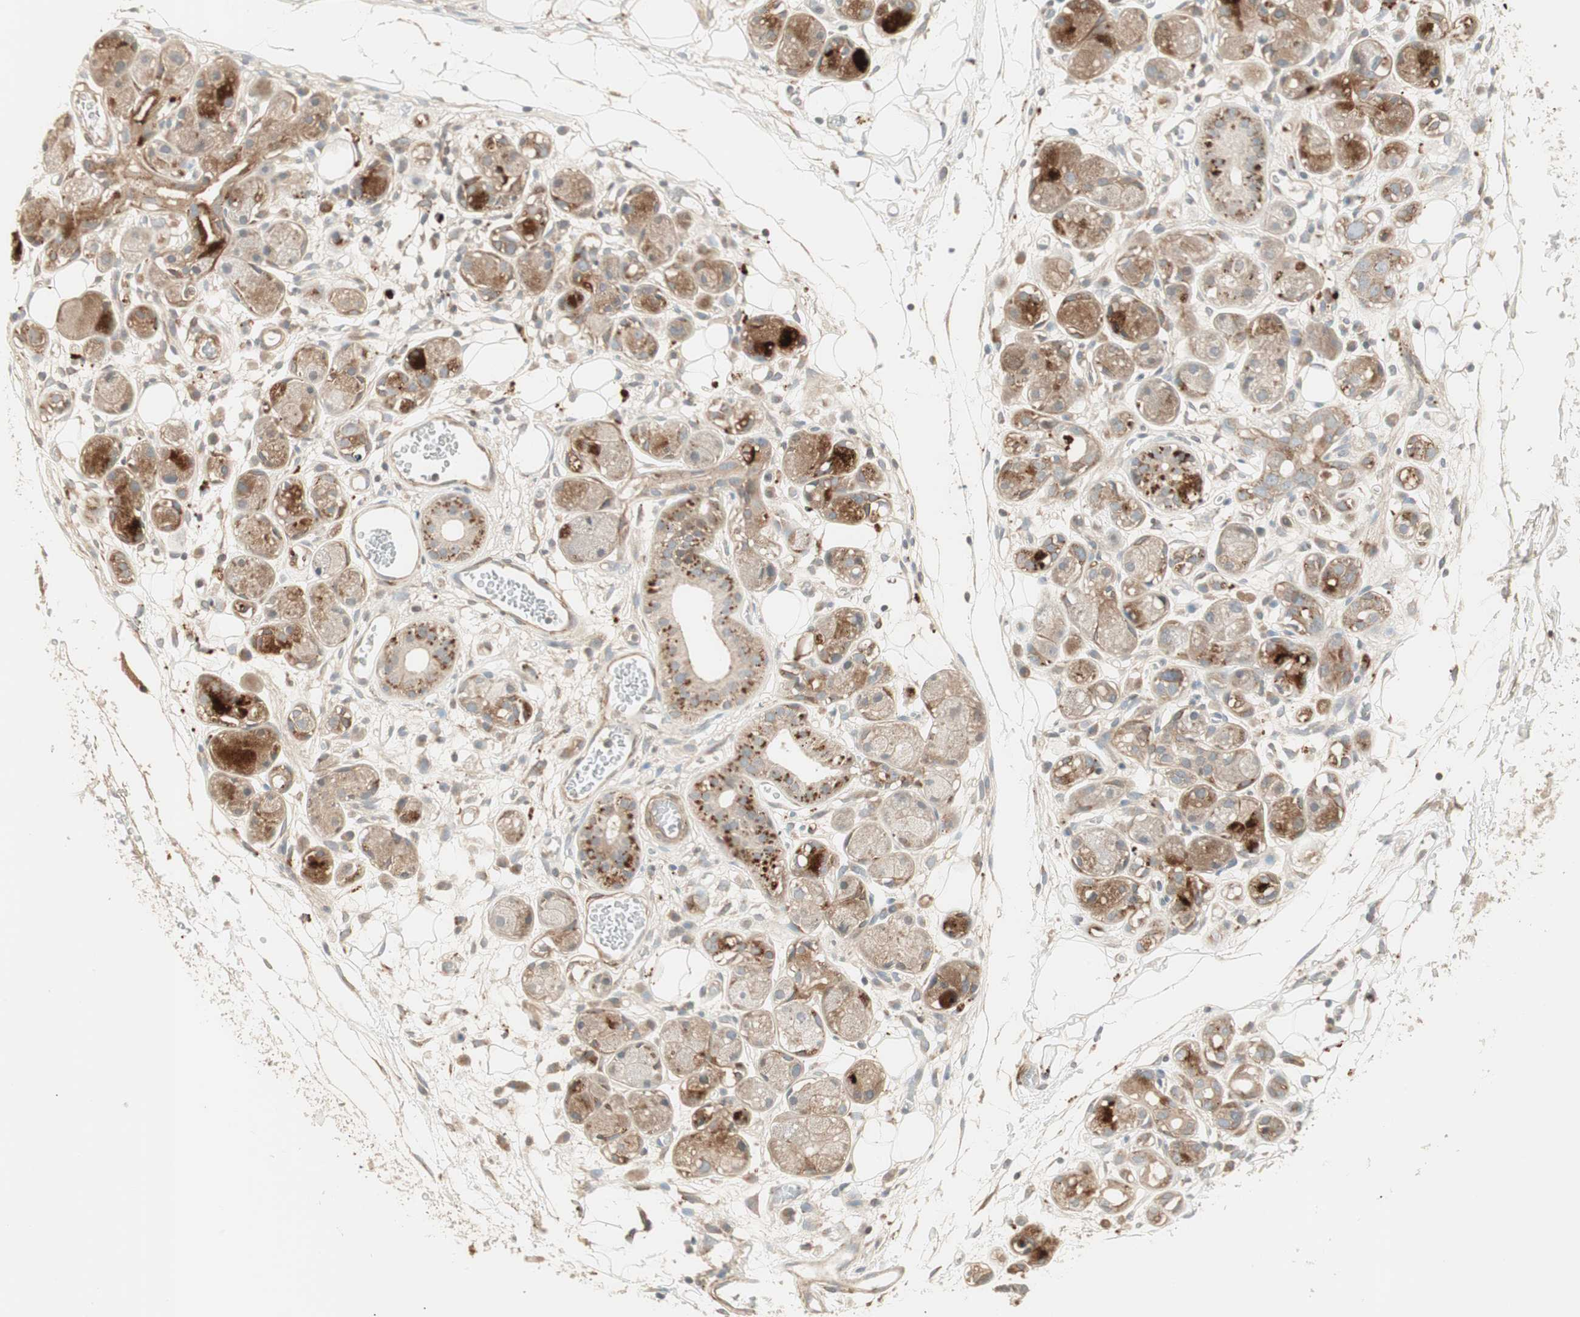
{"staining": {"intensity": "negative", "quantity": "none", "location": "none"}, "tissue": "adipose tissue", "cell_type": "Adipocytes", "image_type": "normal", "snomed": [{"axis": "morphology", "description": "Normal tissue, NOS"}, {"axis": "morphology", "description": "Inflammation, NOS"}, {"axis": "topography", "description": "Vascular tissue"}, {"axis": "topography", "description": "Salivary gland"}], "caption": "A high-resolution image shows IHC staining of normal adipose tissue, which exhibits no significant expression in adipocytes.", "gene": "SFRP1", "patient": {"sex": "female", "age": 75}}